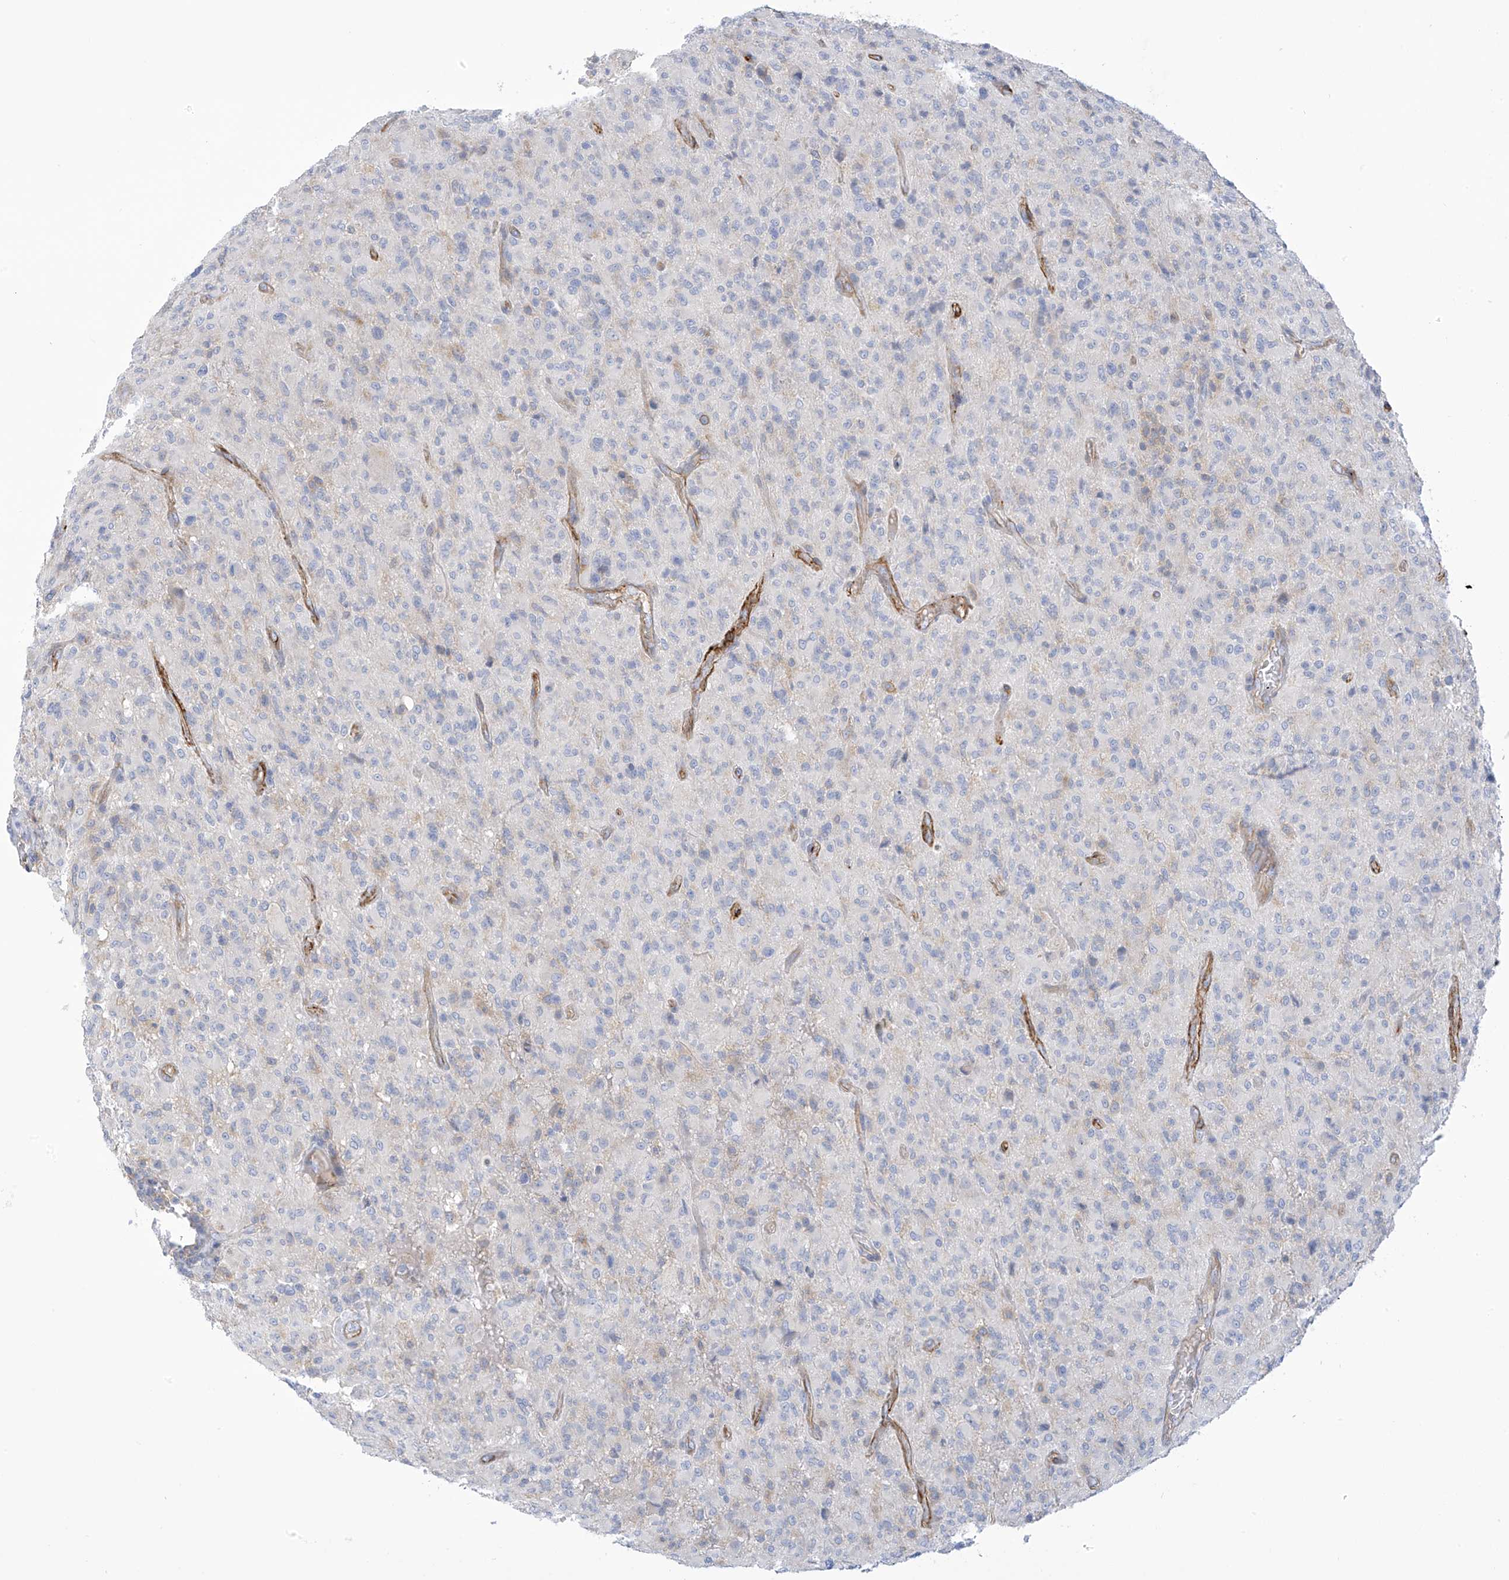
{"staining": {"intensity": "negative", "quantity": "none", "location": "none"}, "tissue": "glioma", "cell_type": "Tumor cells", "image_type": "cancer", "snomed": [{"axis": "morphology", "description": "Glioma, malignant, High grade"}, {"axis": "topography", "description": "Brain"}], "caption": "Immunohistochemistry of glioma demonstrates no expression in tumor cells.", "gene": "SLC6A12", "patient": {"sex": "female", "age": 57}}